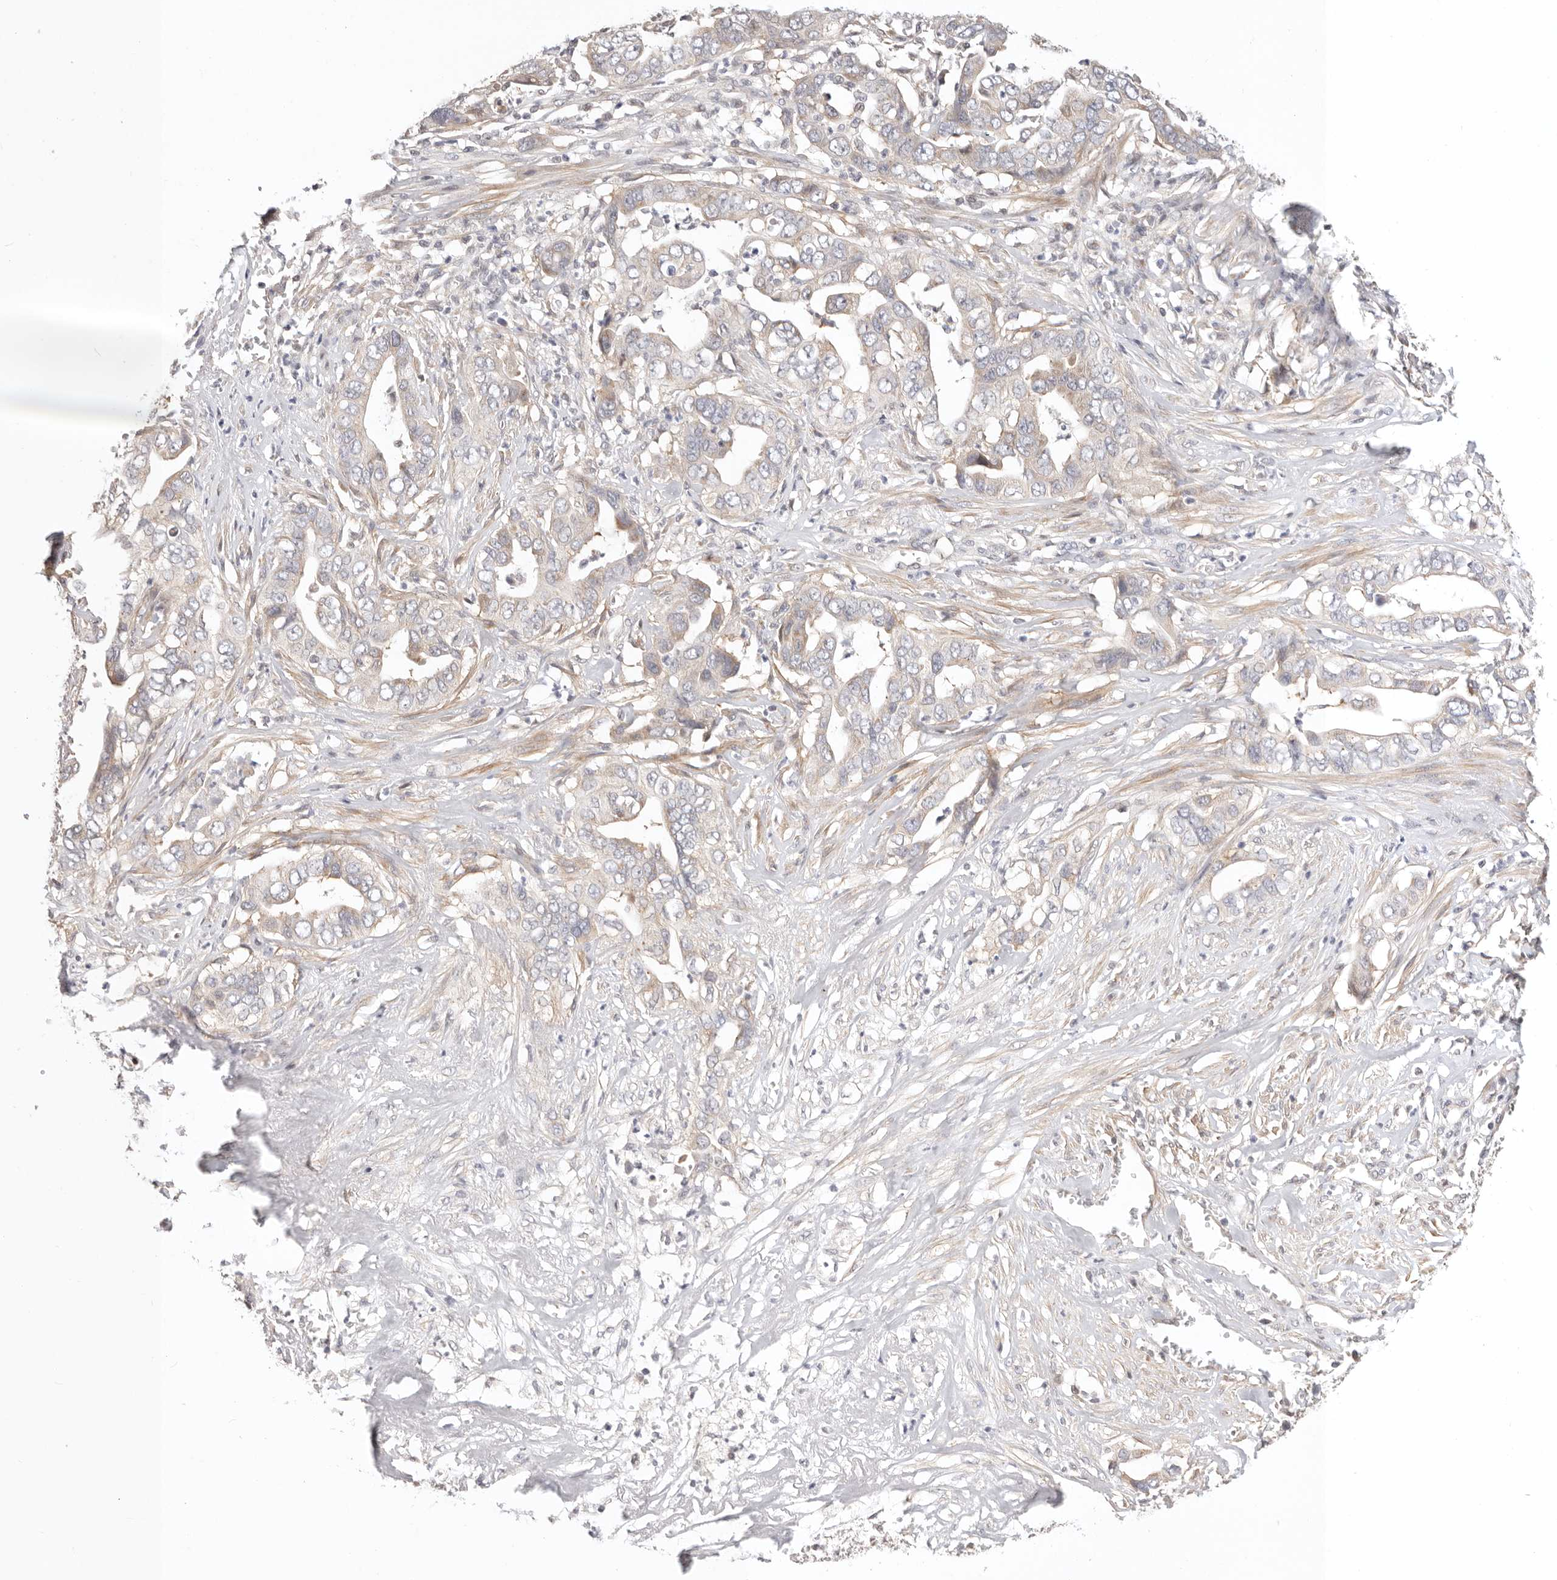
{"staining": {"intensity": "weak", "quantity": ">75%", "location": "cytoplasmic/membranous"}, "tissue": "liver cancer", "cell_type": "Tumor cells", "image_type": "cancer", "snomed": [{"axis": "morphology", "description": "Cholangiocarcinoma"}, {"axis": "topography", "description": "Liver"}], "caption": "This is a micrograph of immunohistochemistry (IHC) staining of liver cholangiocarcinoma, which shows weak positivity in the cytoplasmic/membranous of tumor cells.", "gene": "KCMF1", "patient": {"sex": "female", "age": 79}}